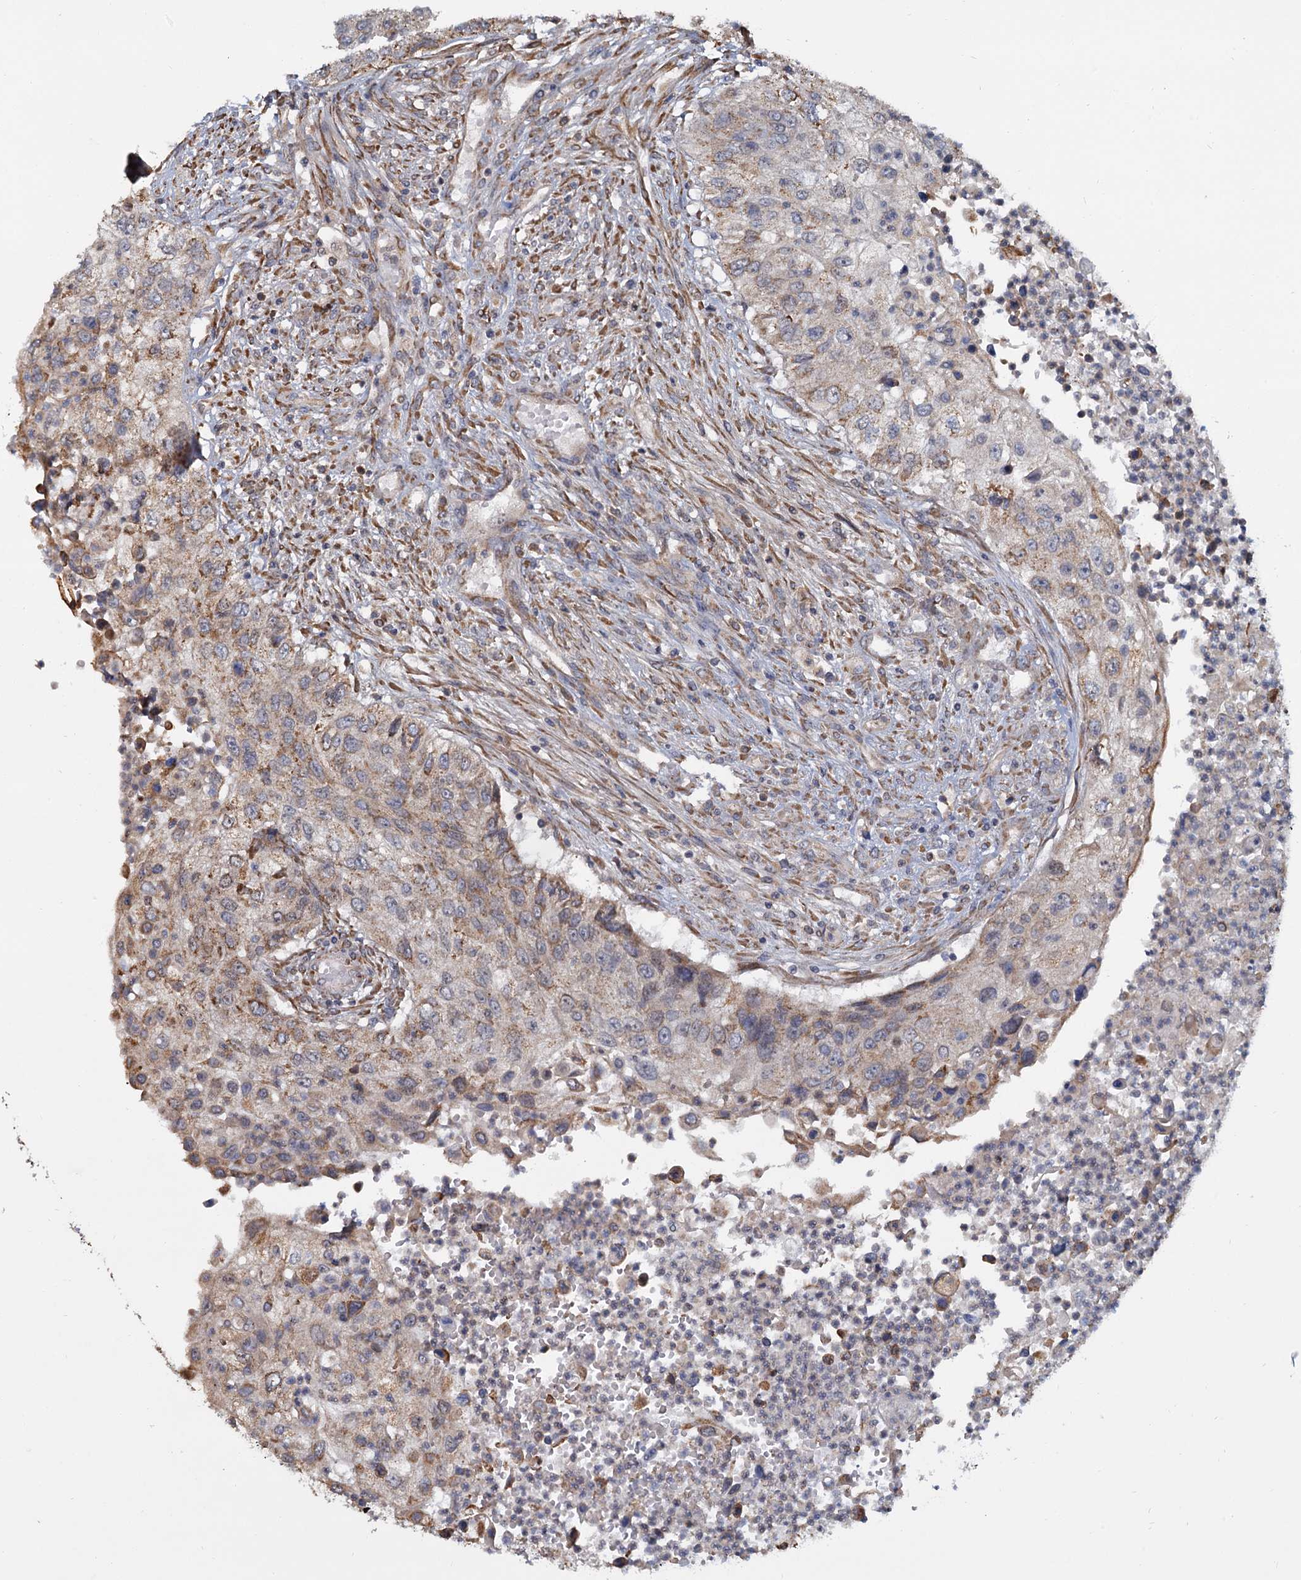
{"staining": {"intensity": "weak", "quantity": ">75%", "location": "cytoplasmic/membranous"}, "tissue": "urothelial cancer", "cell_type": "Tumor cells", "image_type": "cancer", "snomed": [{"axis": "morphology", "description": "Urothelial carcinoma, High grade"}, {"axis": "topography", "description": "Urinary bladder"}], "caption": "Urothelial cancer tissue shows weak cytoplasmic/membranous expression in about >75% of tumor cells", "gene": "LRRC51", "patient": {"sex": "female", "age": 60}}